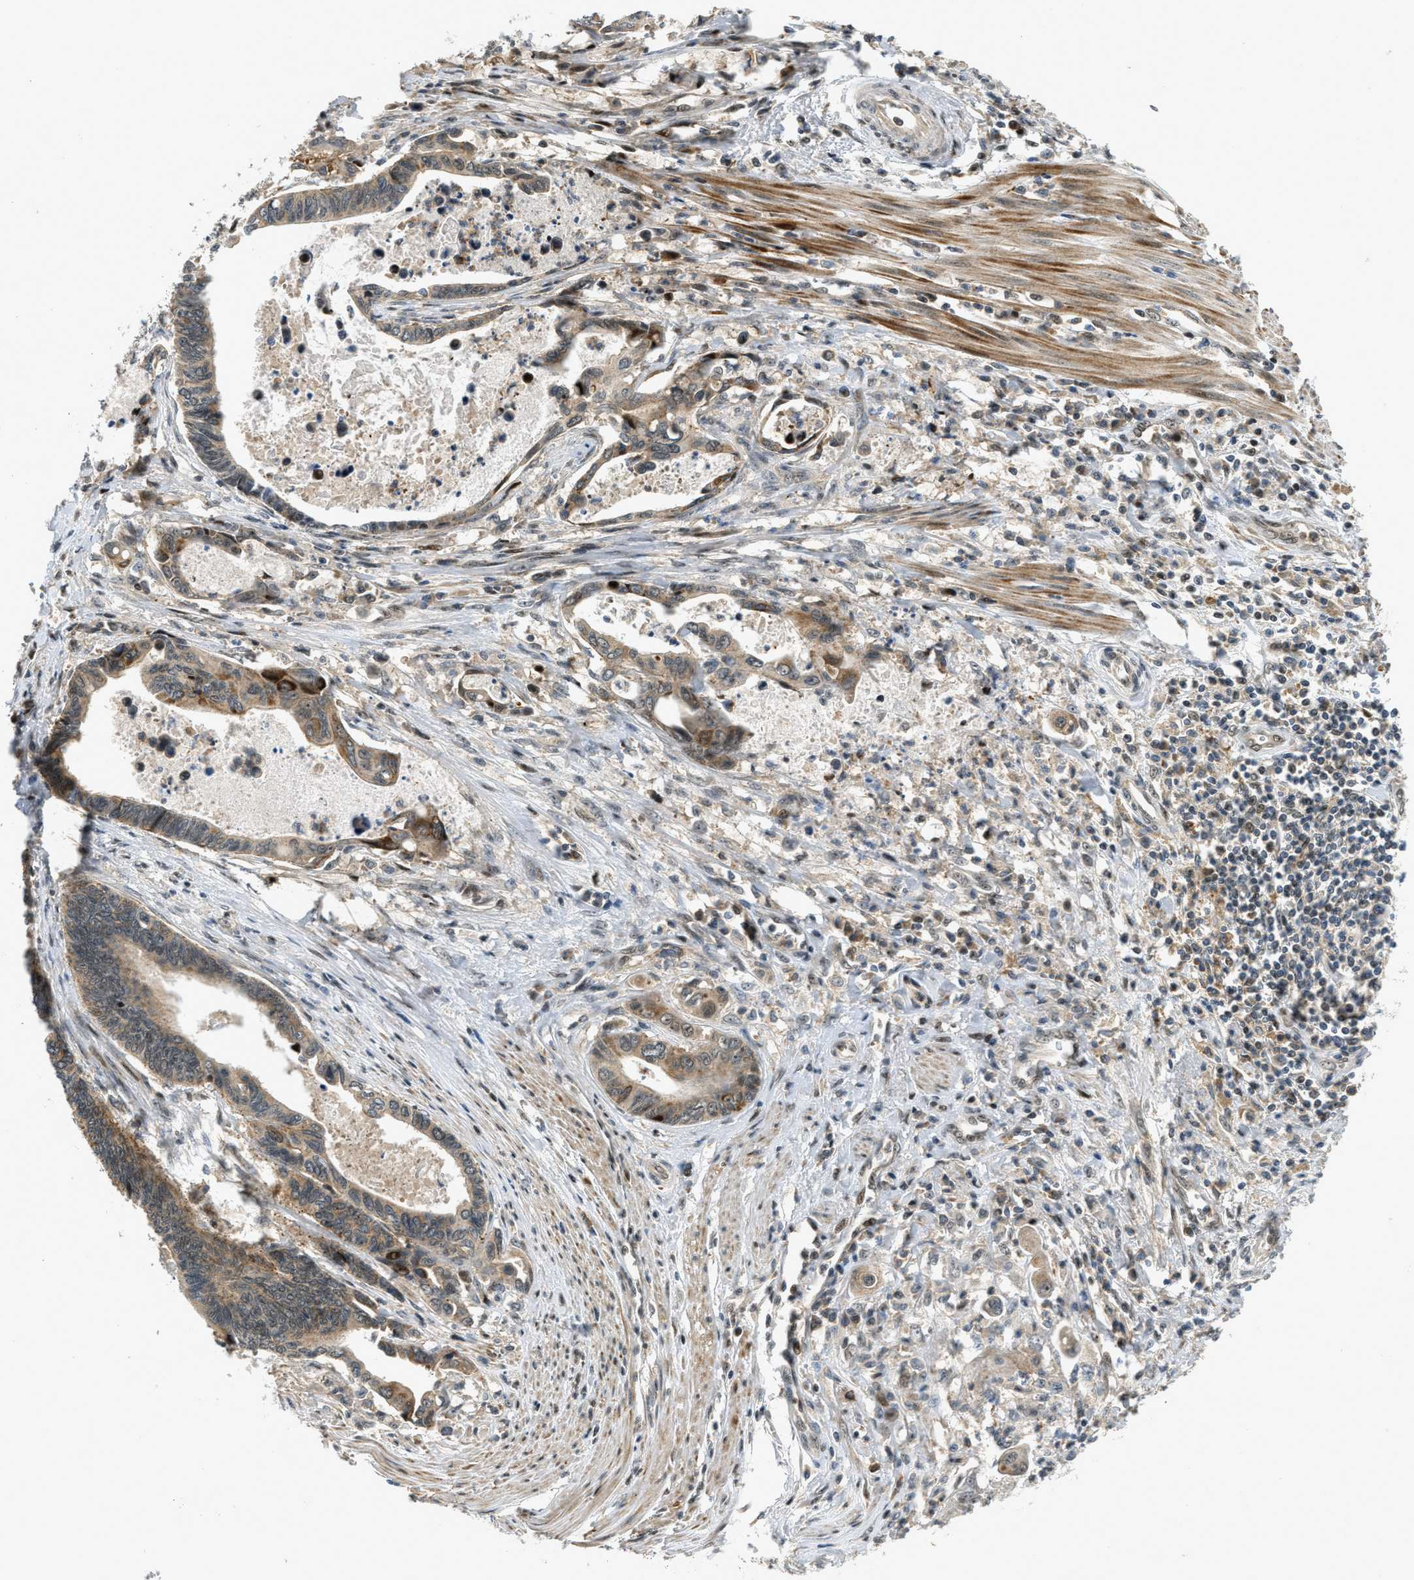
{"staining": {"intensity": "weak", "quantity": "25%-75%", "location": "cytoplasmic/membranous"}, "tissue": "pancreatic cancer", "cell_type": "Tumor cells", "image_type": "cancer", "snomed": [{"axis": "morphology", "description": "Adenocarcinoma, NOS"}, {"axis": "topography", "description": "Pancreas"}], "caption": "Immunohistochemical staining of adenocarcinoma (pancreatic) reveals weak cytoplasmic/membranous protein positivity in about 25%-75% of tumor cells.", "gene": "TRAPPC14", "patient": {"sex": "female", "age": 70}}